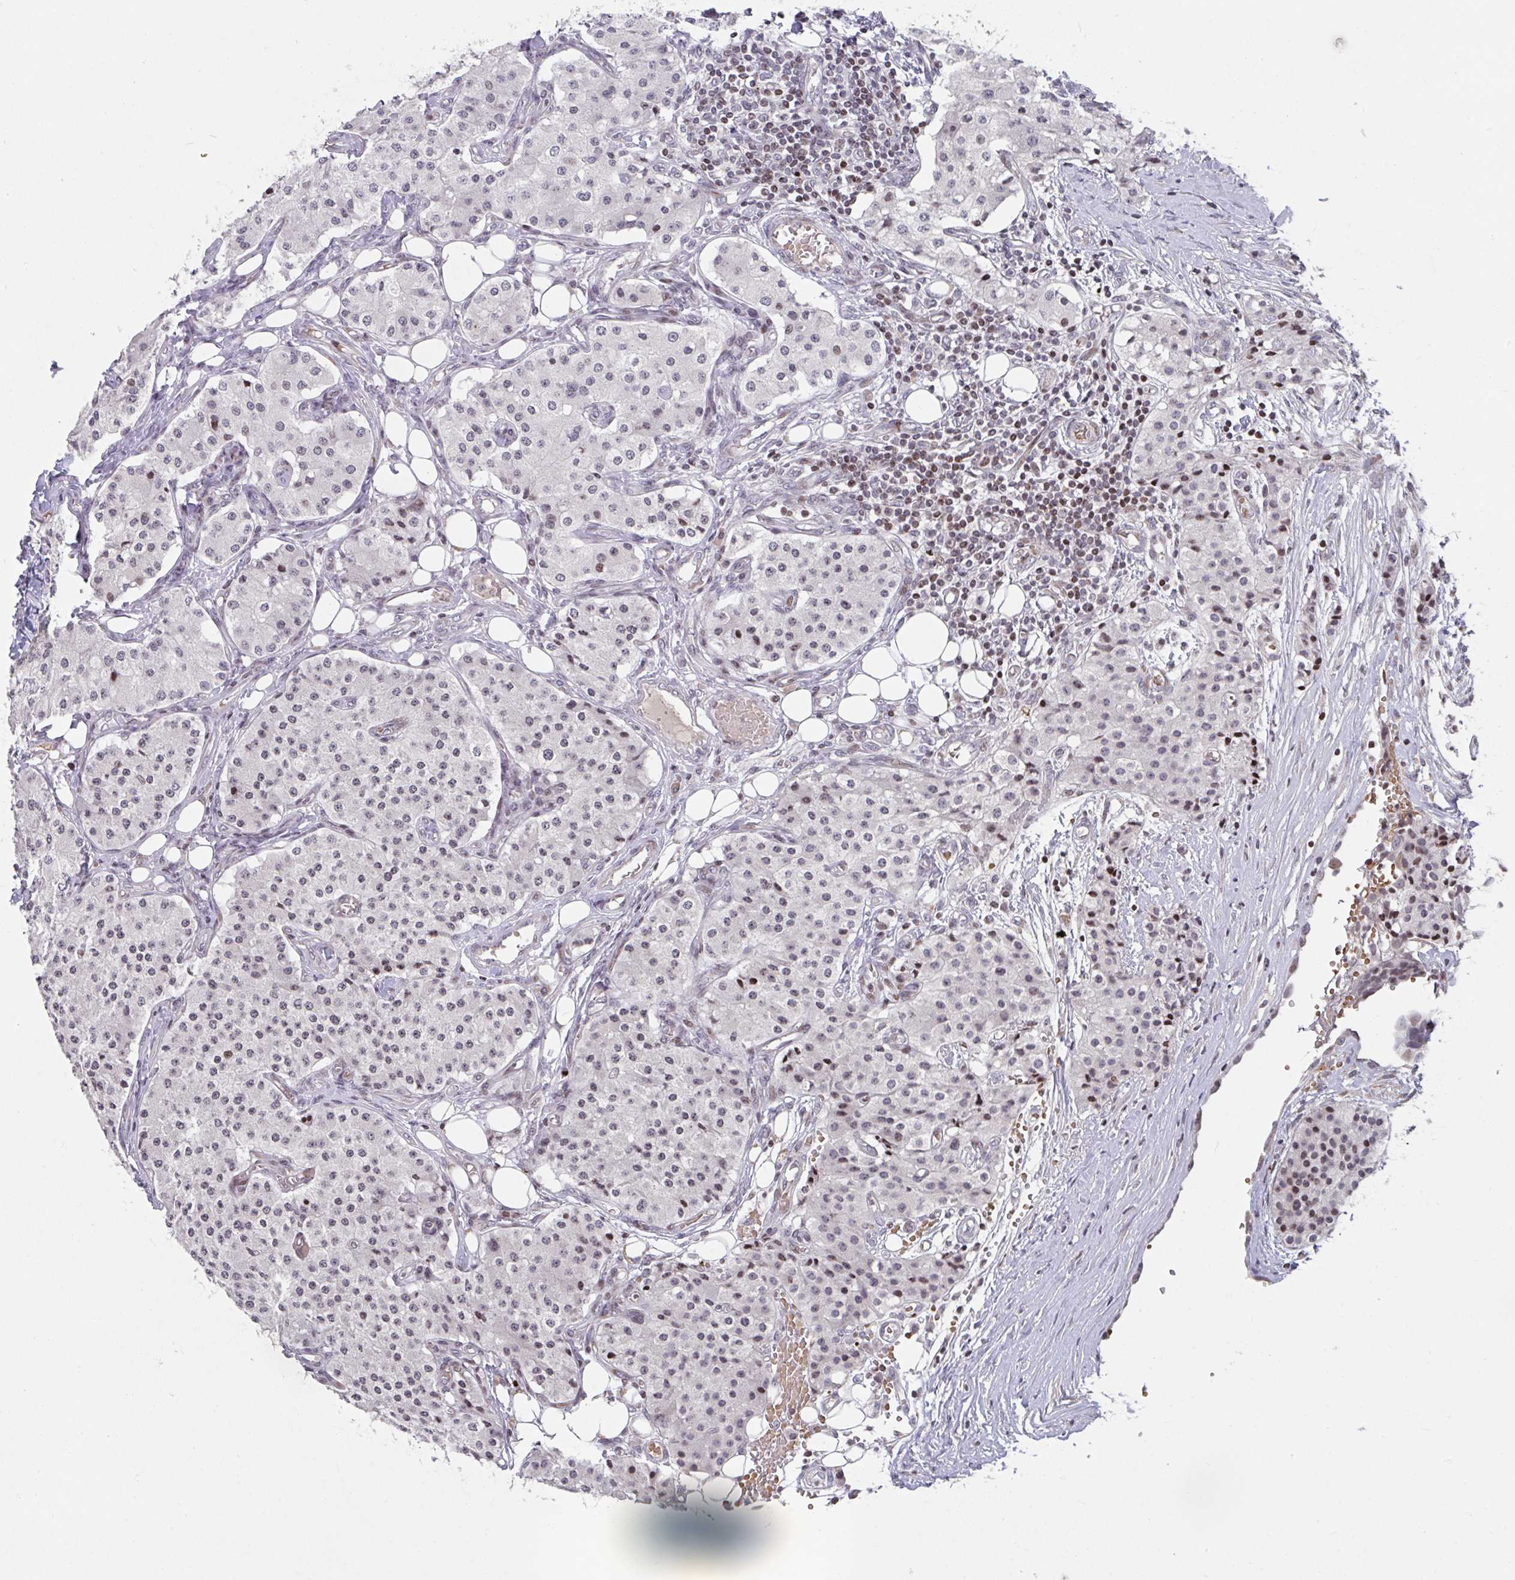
{"staining": {"intensity": "moderate", "quantity": "<25%", "location": "nuclear"}, "tissue": "carcinoid", "cell_type": "Tumor cells", "image_type": "cancer", "snomed": [{"axis": "morphology", "description": "Carcinoid, malignant, NOS"}, {"axis": "topography", "description": "Colon"}], "caption": "Carcinoid (malignant) stained with DAB immunohistochemistry (IHC) exhibits low levels of moderate nuclear staining in about <25% of tumor cells. The protein of interest is stained brown, and the nuclei are stained in blue (DAB IHC with brightfield microscopy, high magnification).", "gene": "PCDHB8", "patient": {"sex": "female", "age": 52}}